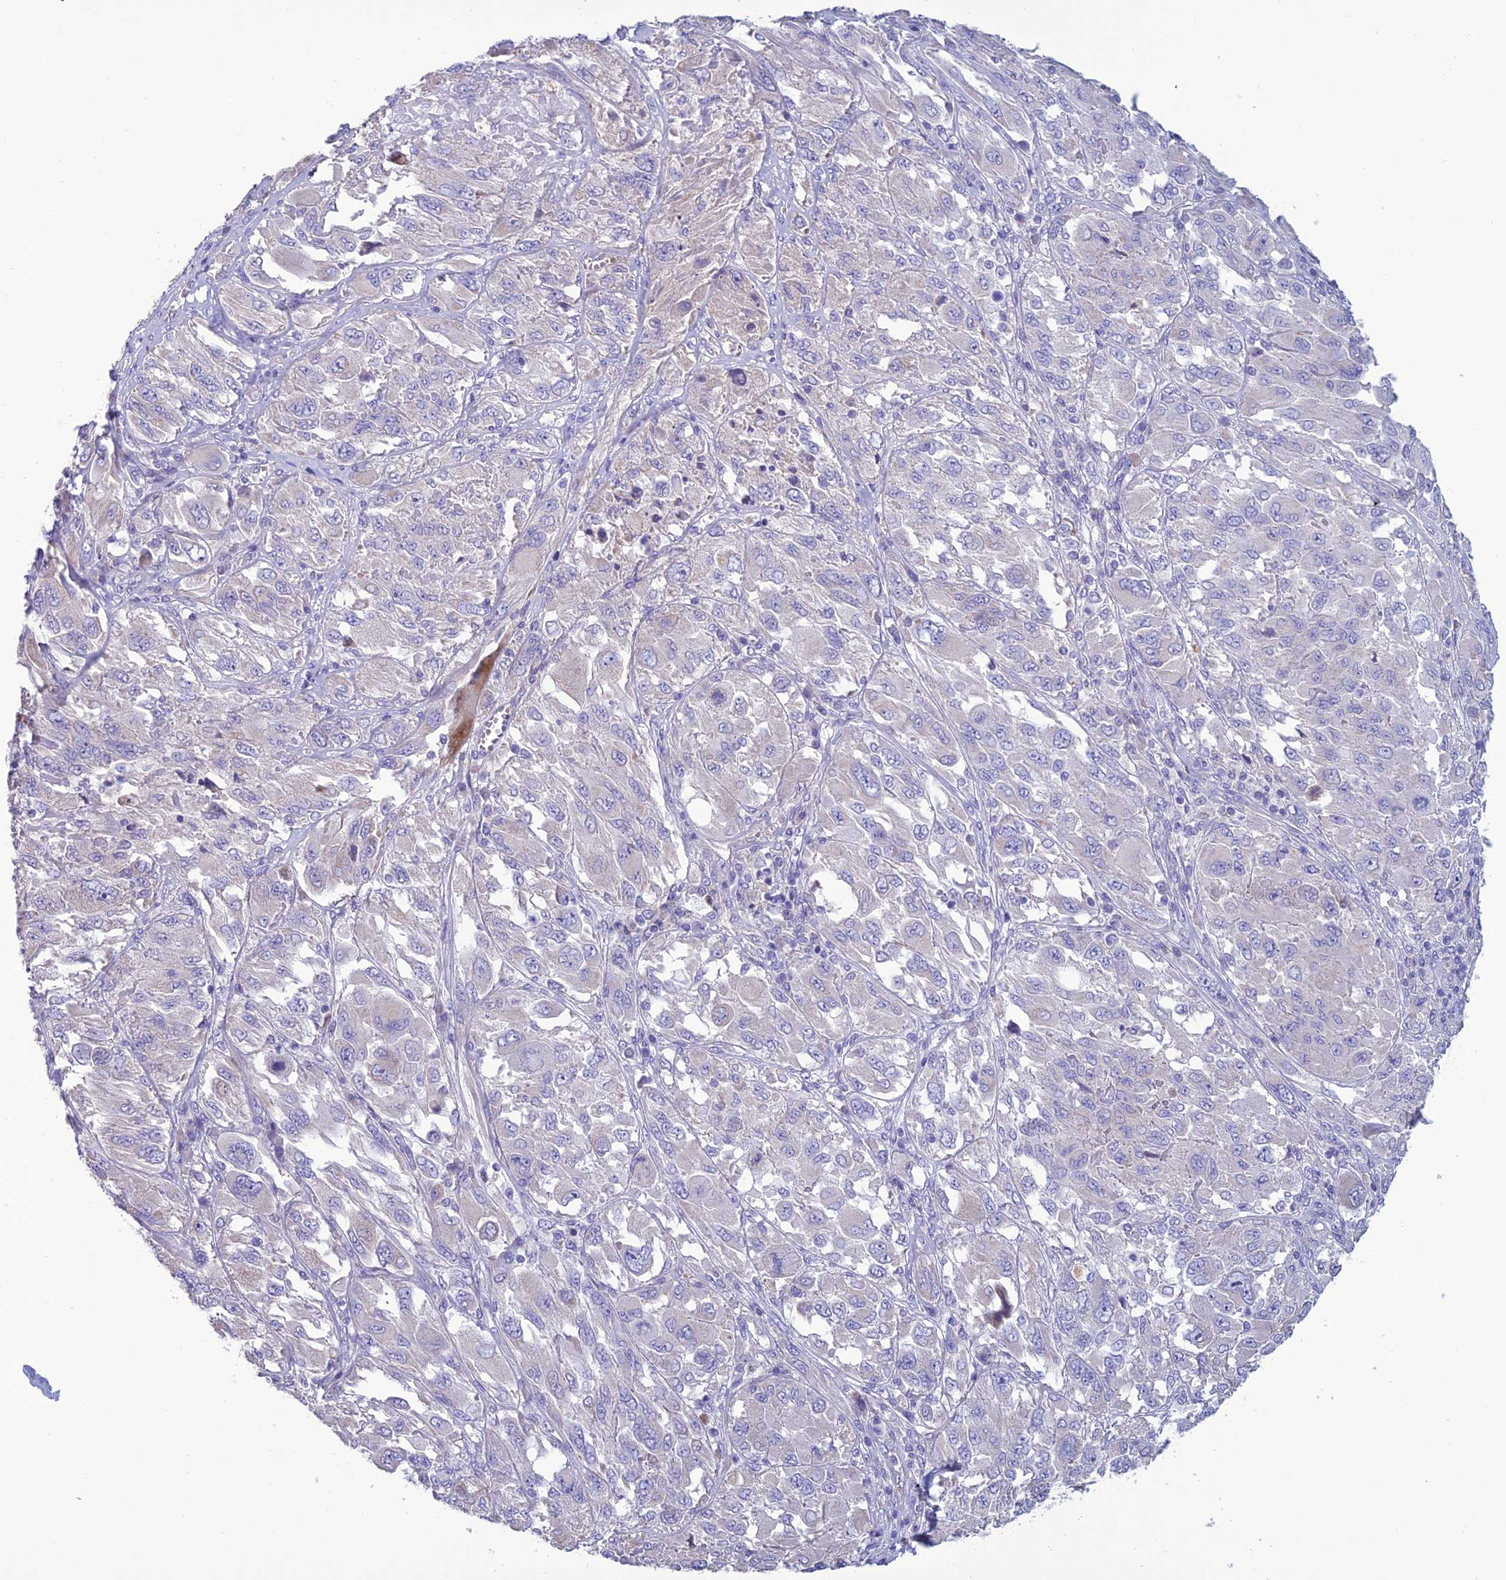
{"staining": {"intensity": "negative", "quantity": "none", "location": "none"}, "tissue": "melanoma", "cell_type": "Tumor cells", "image_type": "cancer", "snomed": [{"axis": "morphology", "description": "Malignant melanoma, NOS"}, {"axis": "topography", "description": "Skin"}], "caption": "This is an immunohistochemistry image of human melanoma. There is no staining in tumor cells.", "gene": "BHMT2", "patient": {"sex": "female", "age": 91}}